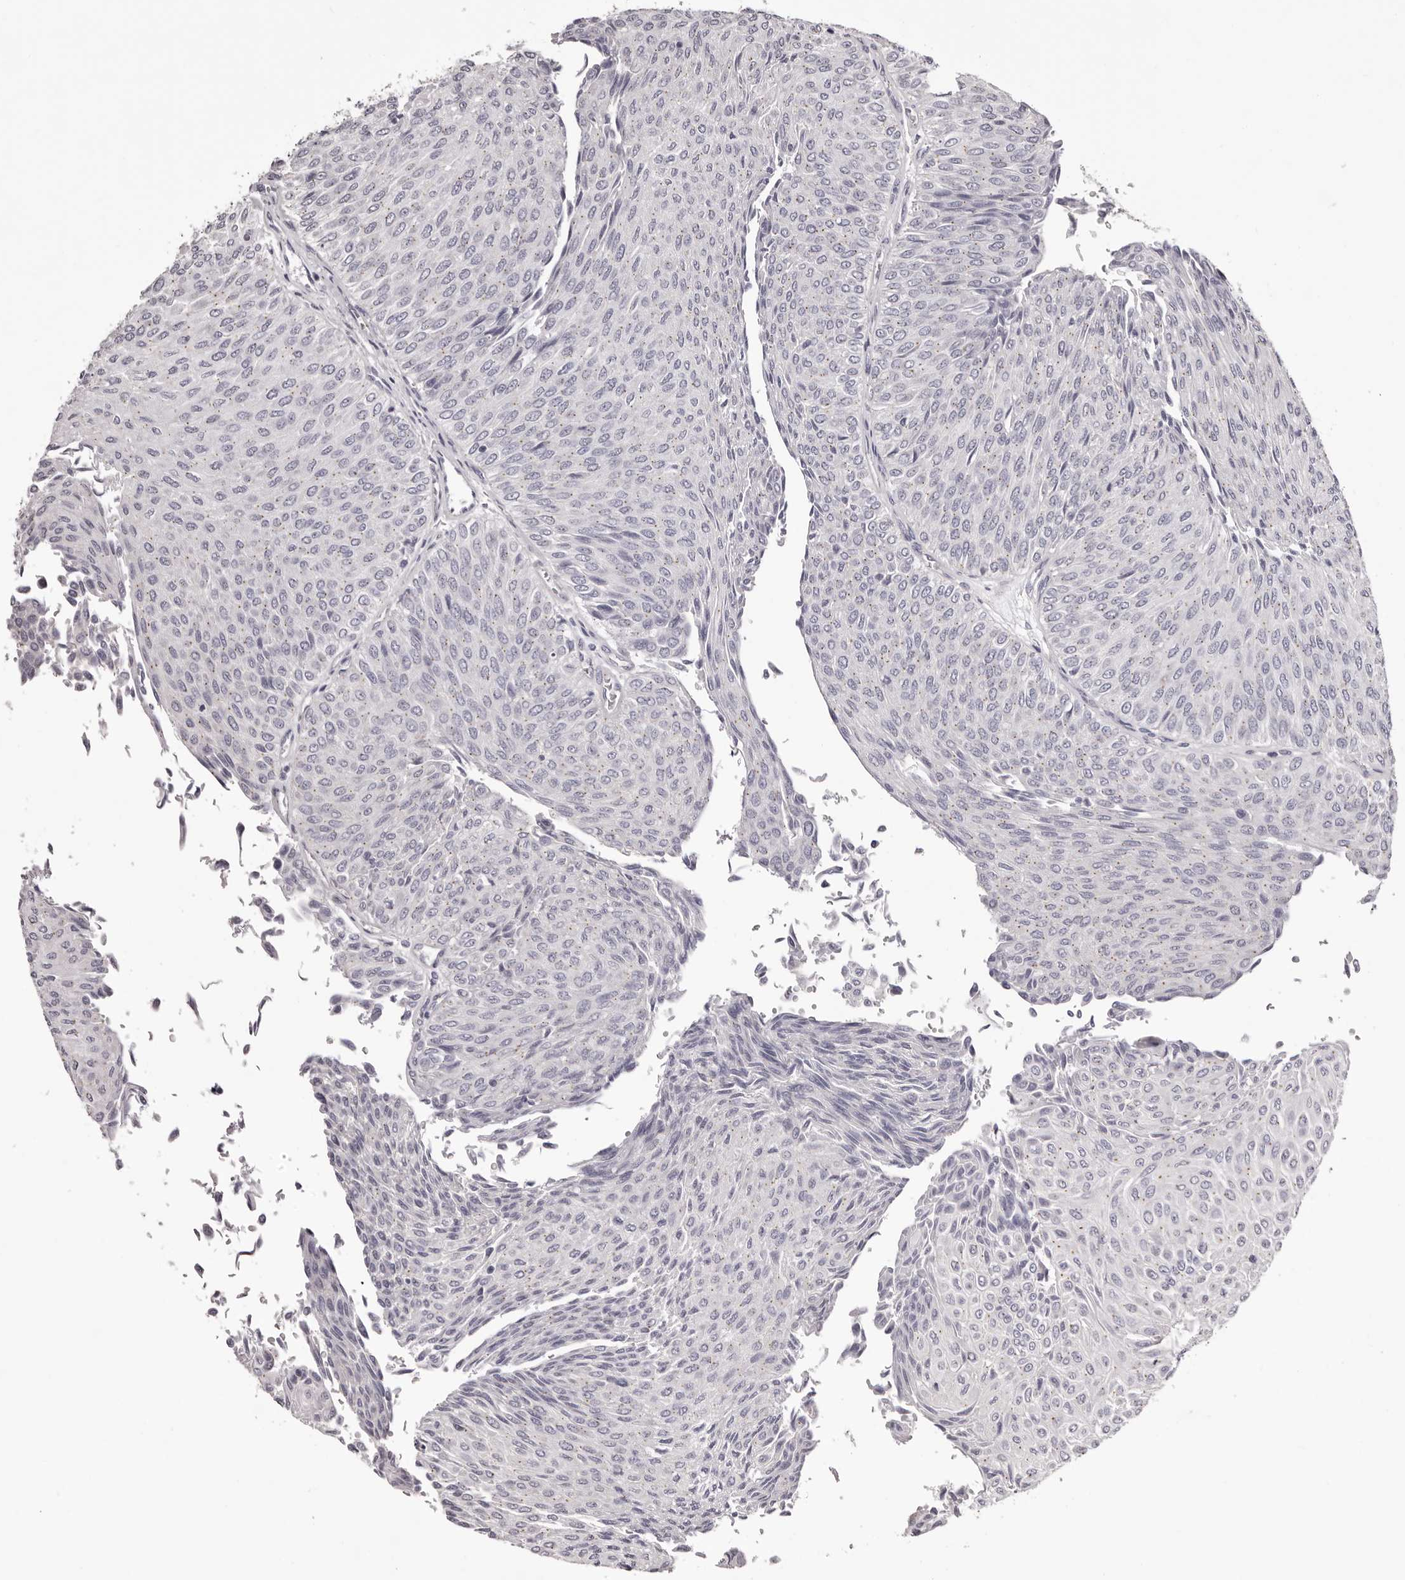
{"staining": {"intensity": "negative", "quantity": "none", "location": "none"}, "tissue": "urothelial cancer", "cell_type": "Tumor cells", "image_type": "cancer", "snomed": [{"axis": "morphology", "description": "Urothelial carcinoma, Low grade"}, {"axis": "topography", "description": "Urinary bladder"}], "caption": "Tumor cells are negative for brown protein staining in low-grade urothelial carcinoma.", "gene": "PEG10", "patient": {"sex": "male", "age": 78}}